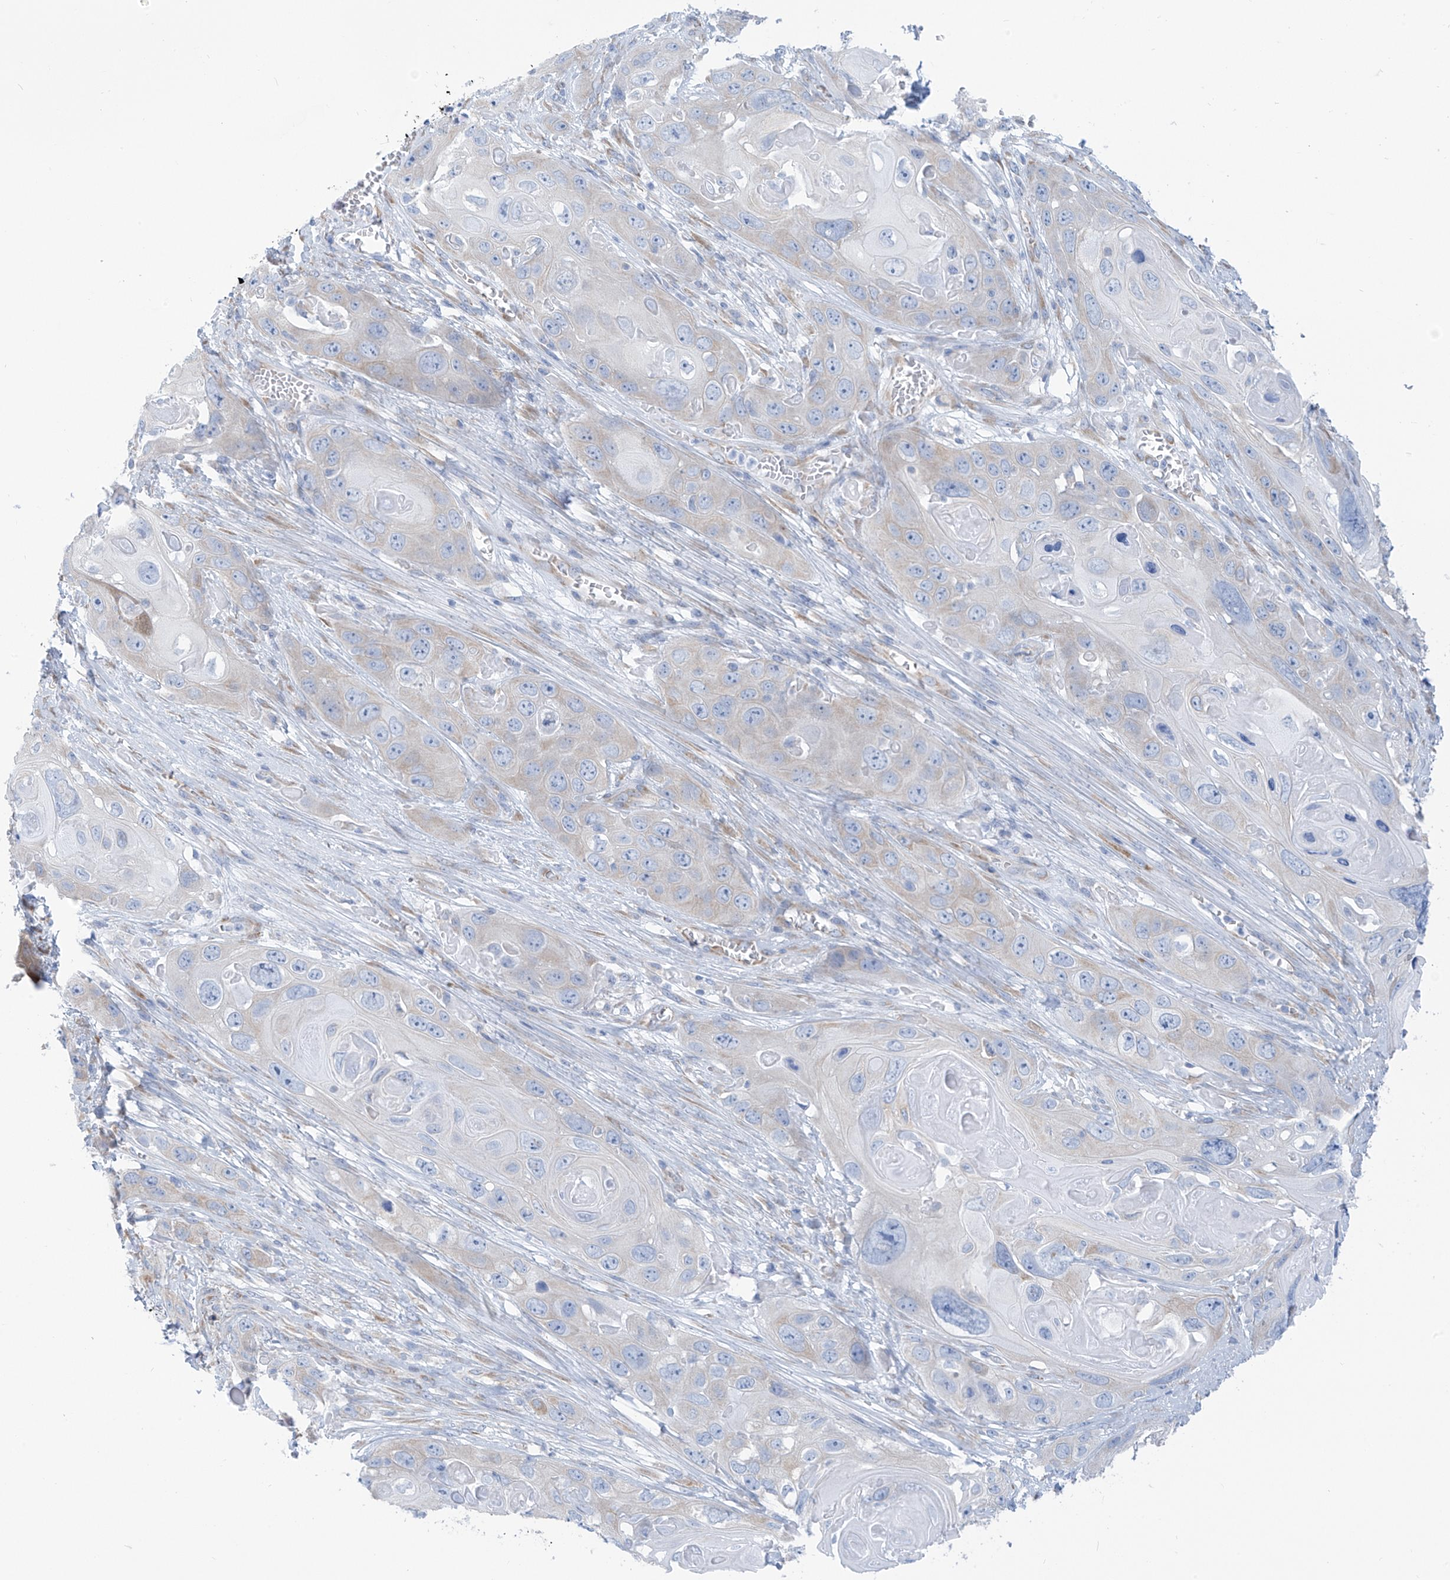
{"staining": {"intensity": "negative", "quantity": "none", "location": "none"}, "tissue": "skin cancer", "cell_type": "Tumor cells", "image_type": "cancer", "snomed": [{"axis": "morphology", "description": "Squamous cell carcinoma, NOS"}, {"axis": "topography", "description": "Skin"}], "caption": "An immunohistochemistry micrograph of squamous cell carcinoma (skin) is shown. There is no staining in tumor cells of squamous cell carcinoma (skin).", "gene": "RCN2", "patient": {"sex": "male", "age": 55}}